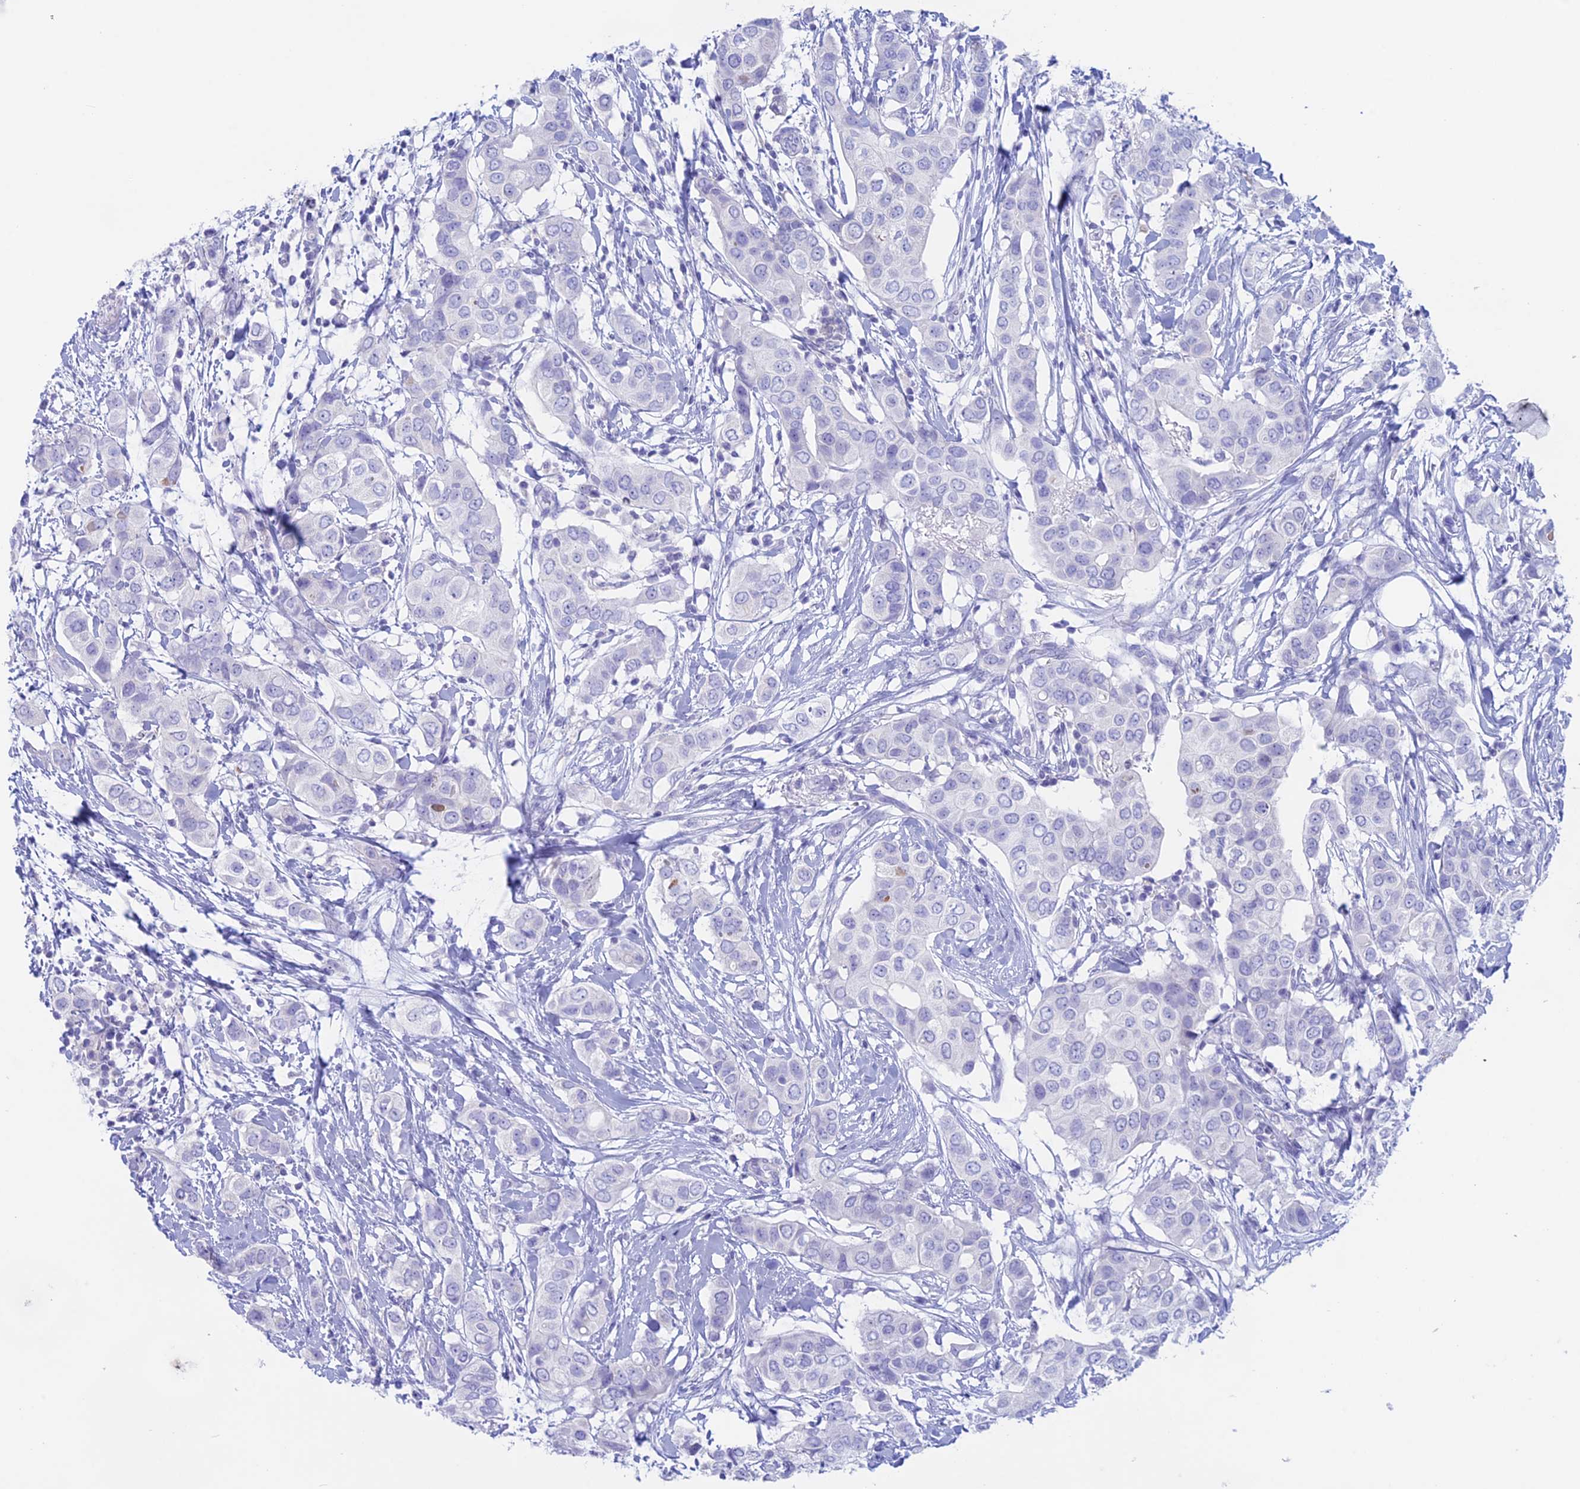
{"staining": {"intensity": "negative", "quantity": "none", "location": "none"}, "tissue": "breast cancer", "cell_type": "Tumor cells", "image_type": "cancer", "snomed": [{"axis": "morphology", "description": "Lobular carcinoma"}, {"axis": "topography", "description": "Breast"}], "caption": "There is no significant staining in tumor cells of breast cancer.", "gene": "RP1", "patient": {"sex": "female", "age": 51}}